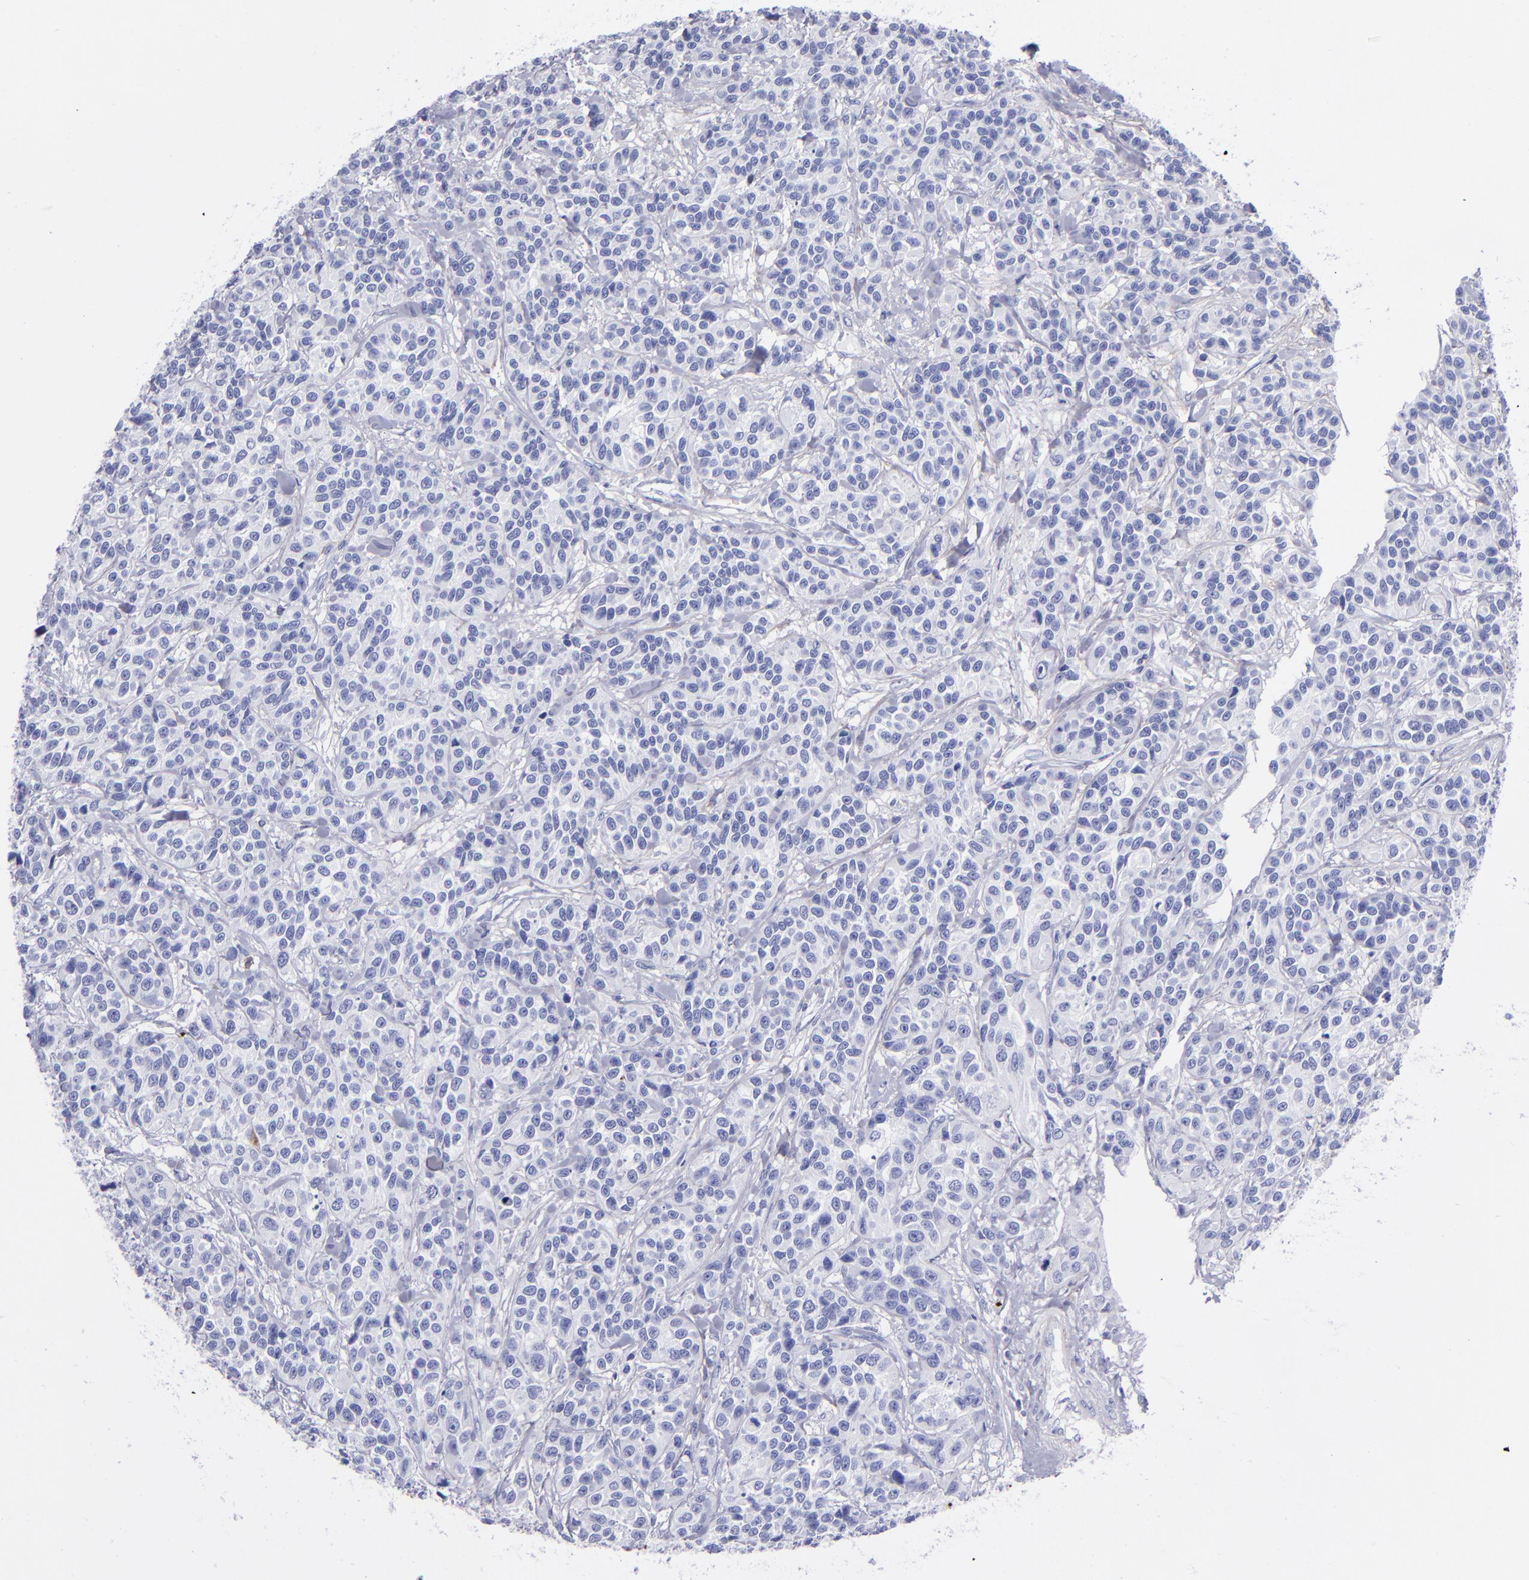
{"staining": {"intensity": "negative", "quantity": "none", "location": "none"}, "tissue": "urothelial cancer", "cell_type": "Tumor cells", "image_type": "cancer", "snomed": [{"axis": "morphology", "description": "Urothelial carcinoma, High grade"}, {"axis": "topography", "description": "Urinary bladder"}], "caption": "IHC of high-grade urothelial carcinoma exhibits no staining in tumor cells. (DAB (3,3'-diaminobenzidine) IHC, high magnification).", "gene": "EFCAB13", "patient": {"sex": "female", "age": 81}}